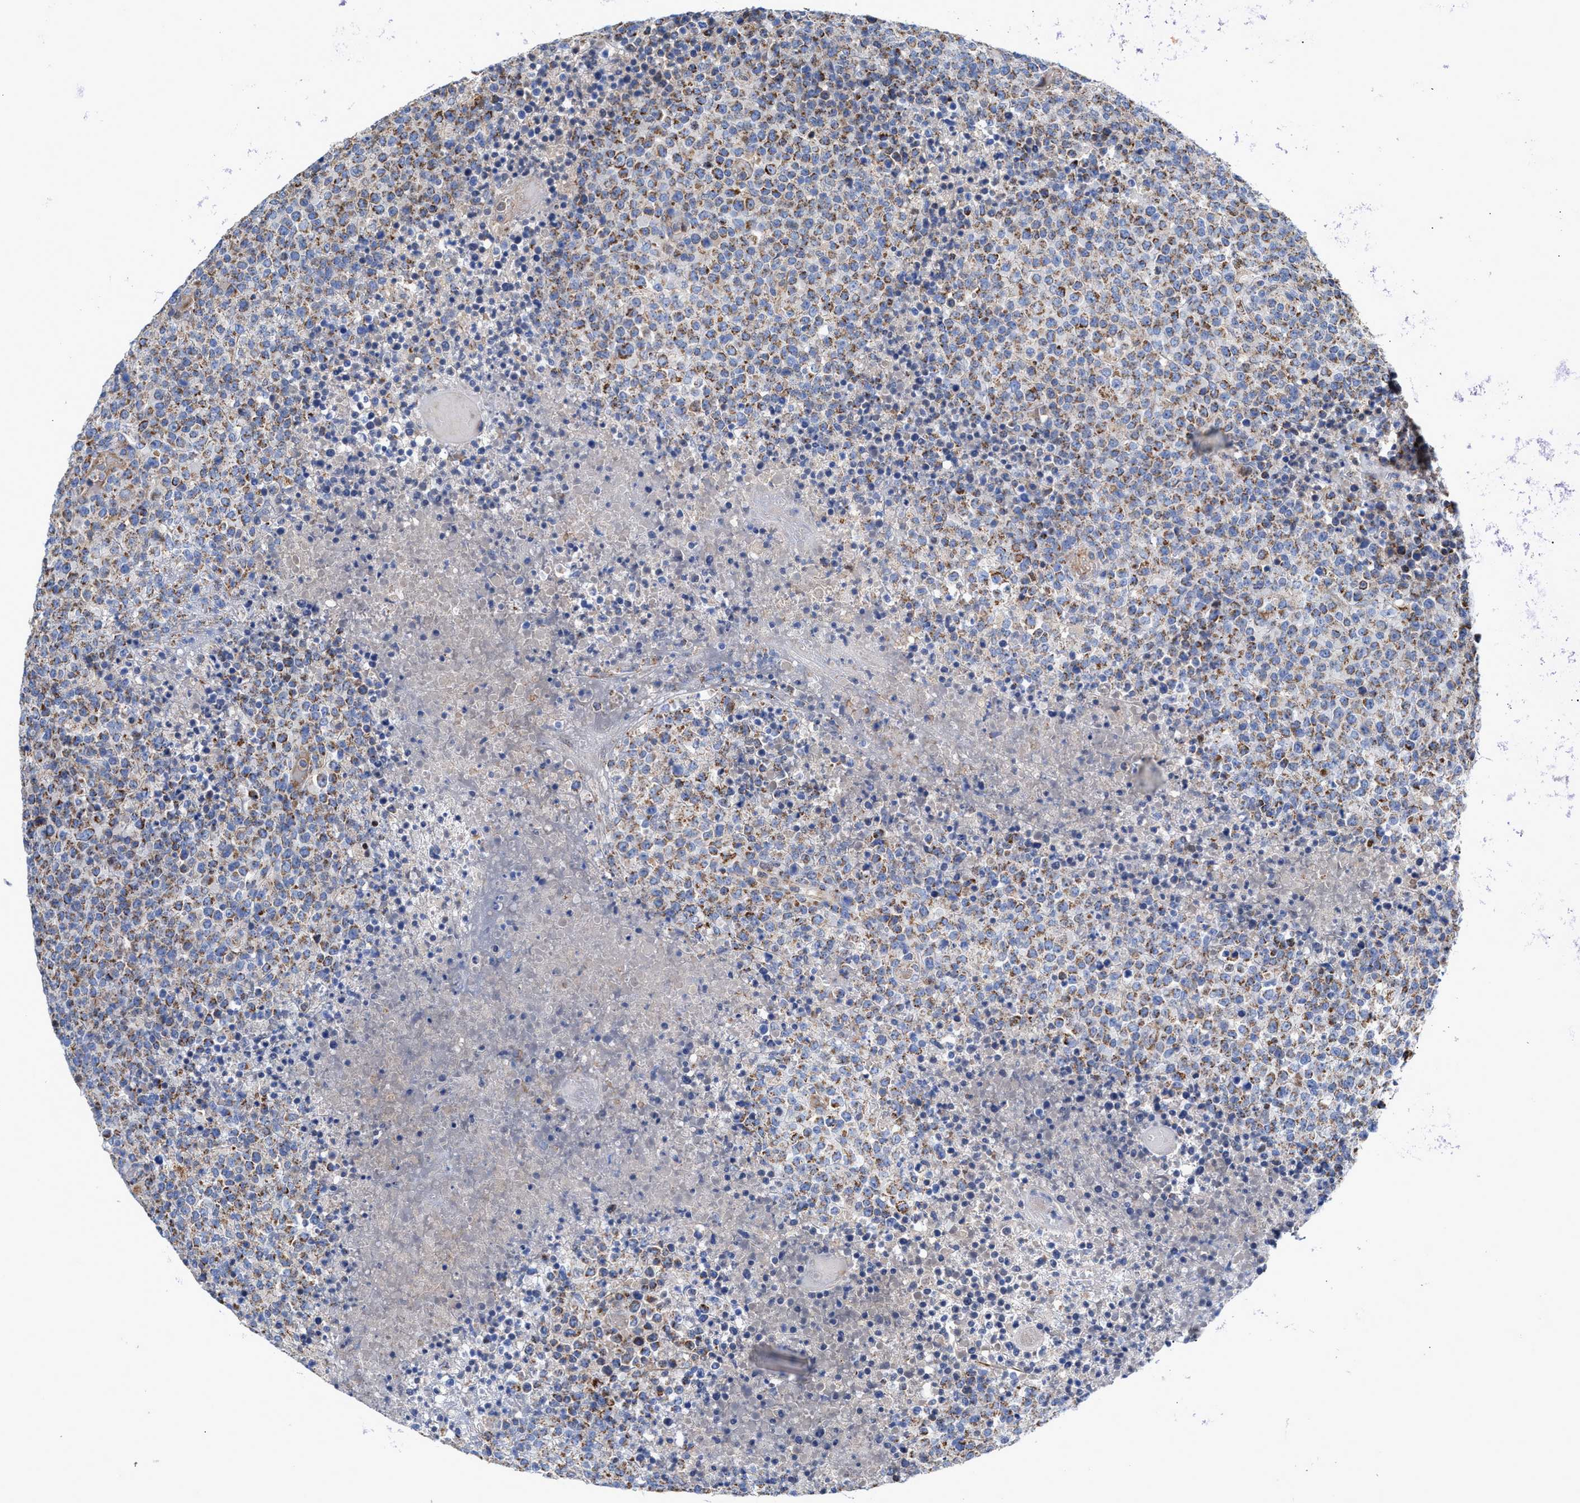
{"staining": {"intensity": "moderate", "quantity": ">75%", "location": "cytoplasmic/membranous"}, "tissue": "lymphoma", "cell_type": "Tumor cells", "image_type": "cancer", "snomed": [{"axis": "morphology", "description": "Malignant lymphoma, non-Hodgkin's type, High grade"}, {"axis": "topography", "description": "Lymph node"}], "caption": "Protein expression analysis of human high-grade malignant lymphoma, non-Hodgkin's type reveals moderate cytoplasmic/membranous staining in about >75% of tumor cells. (IHC, brightfield microscopy, high magnification).", "gene": "MECR", "patient": {"sex": "male", "age": 13}}